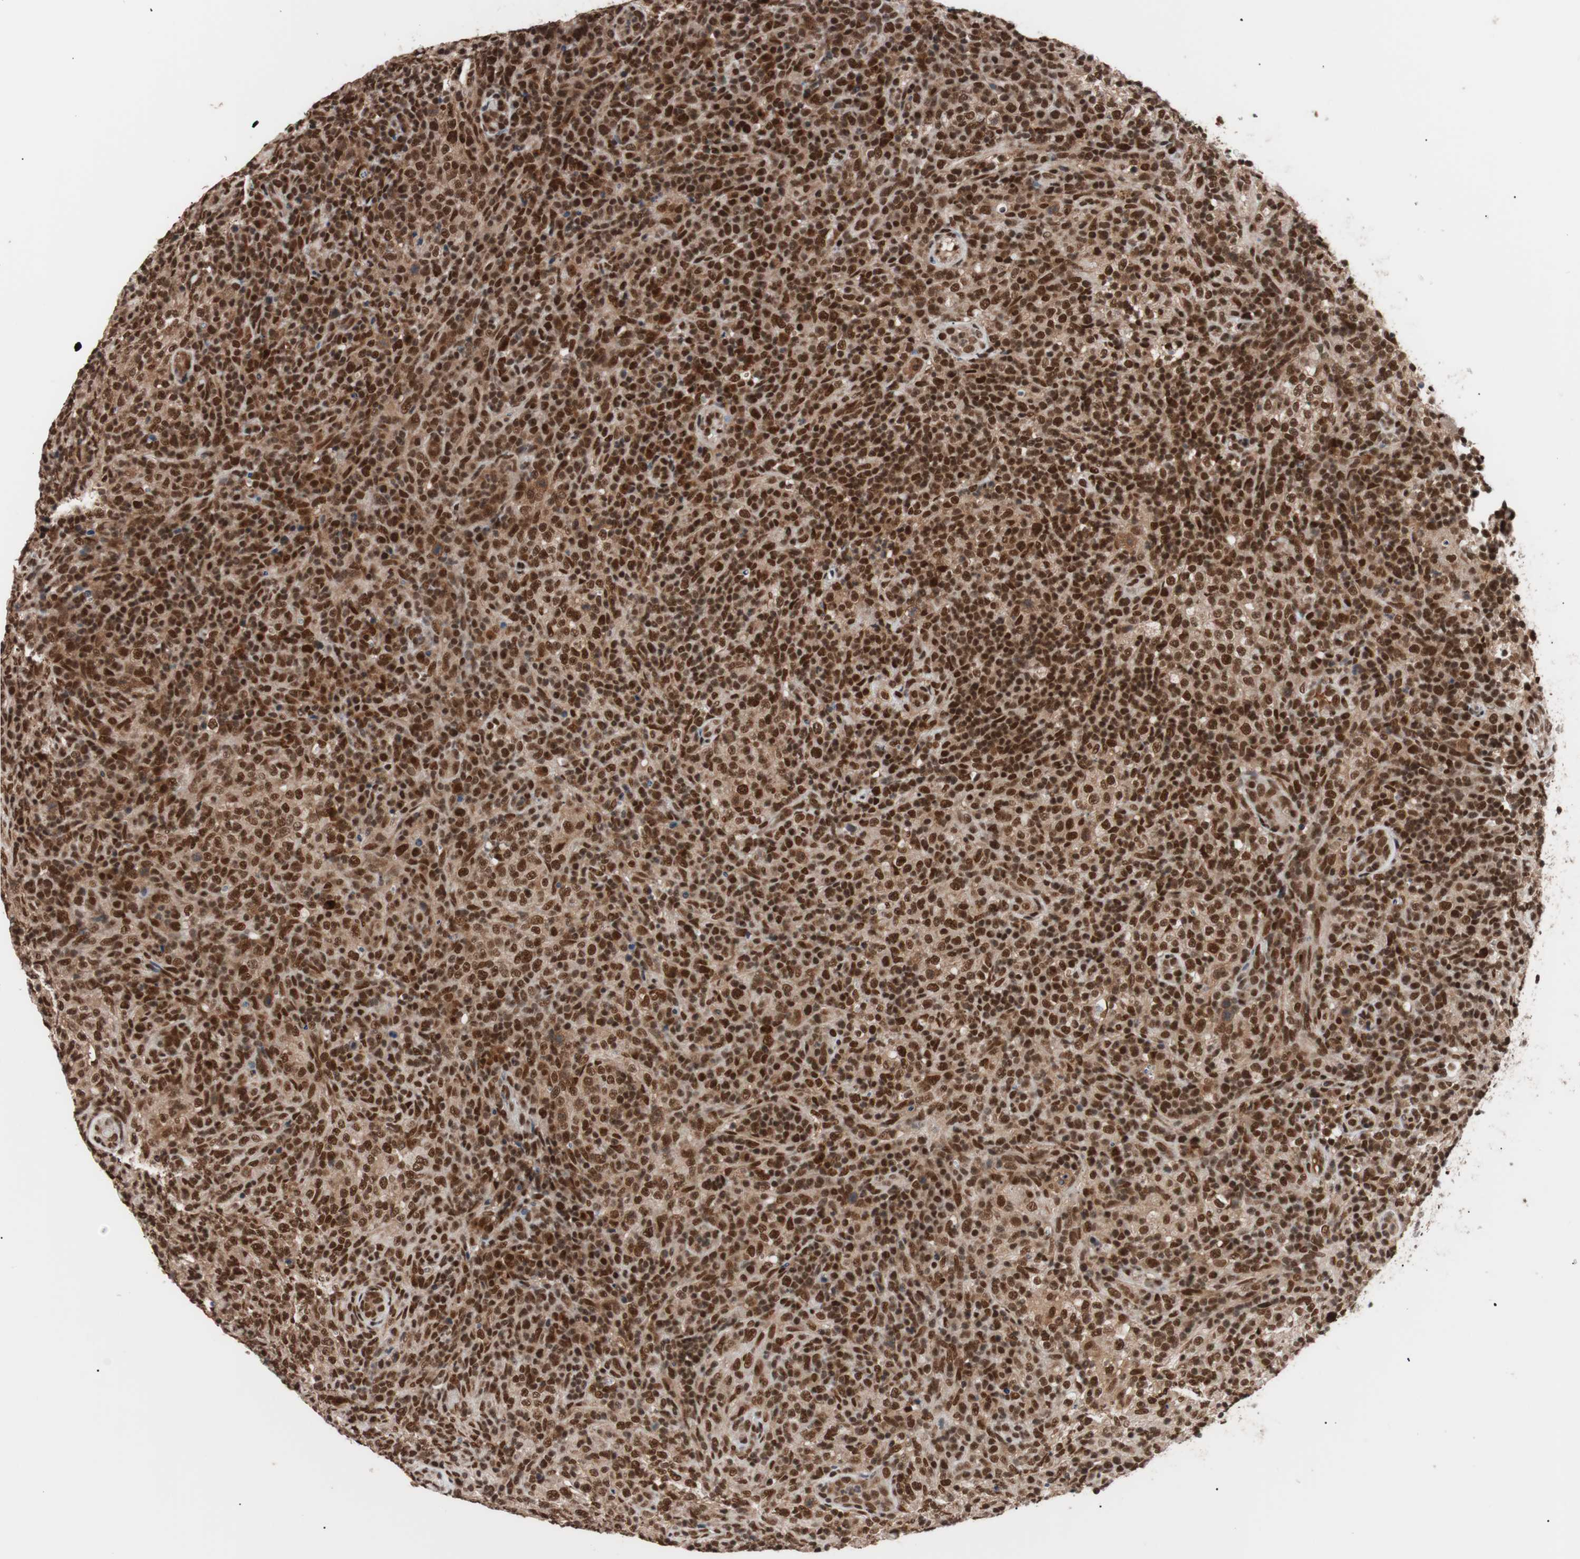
{"staining": {"intensity": "strong", "quantity": ">75%", "location": "nuclear"}, "tissue": "lymphoma", "cell_type": "Tumor cells", "image_type": "cancer", "snomed": [{"axis": "morphology", "description": "Malignant lymphoma, non-Hodgkin's type, High grade"}, {"axis": "topography", "description": "Lymph node"}], "caption": "Human lymphoma stained with a protein marker shows strong staining in tumor cells.", "gene": "CHAMP1", "patient": {"sex": "female", "age": 76}}